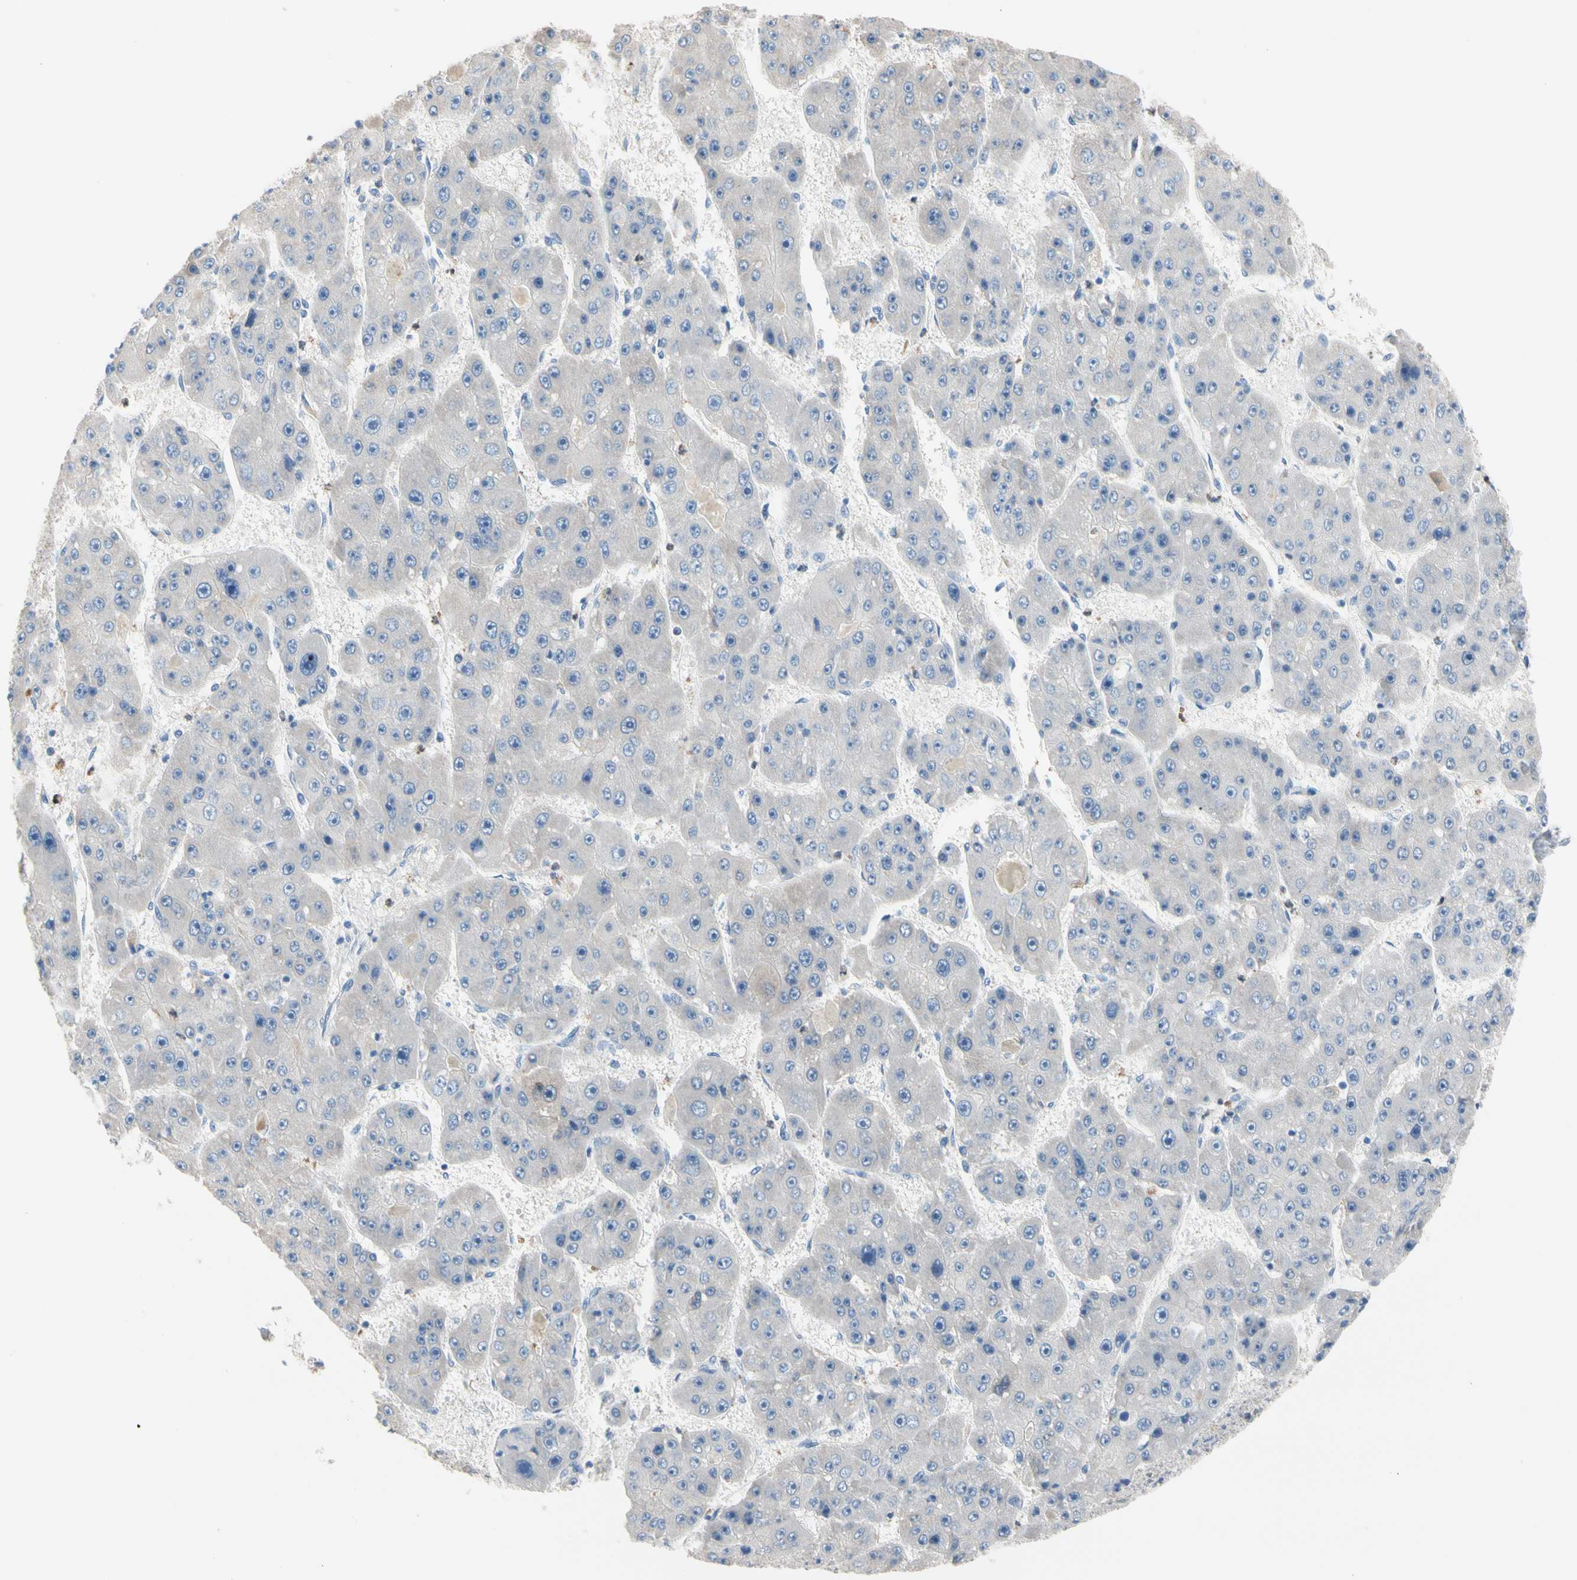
{"staining": {"intensity": "negative", "quantity": "none", "location": "none"}, "tissue": "liver cancer", "cell_type": "Tumor cells", "image_type": "cancer", "snomed": [{"axis": "morphology", "description": "Carcinoma, Hepatocellular, NOS"}, {"axis": "topography", "description": "Liver"}], "caption": "Tumor cells are negative for protein expression in human liver cancer.", "gene": "BBOX1", "patient": {"sex": "female", "age": 61}}